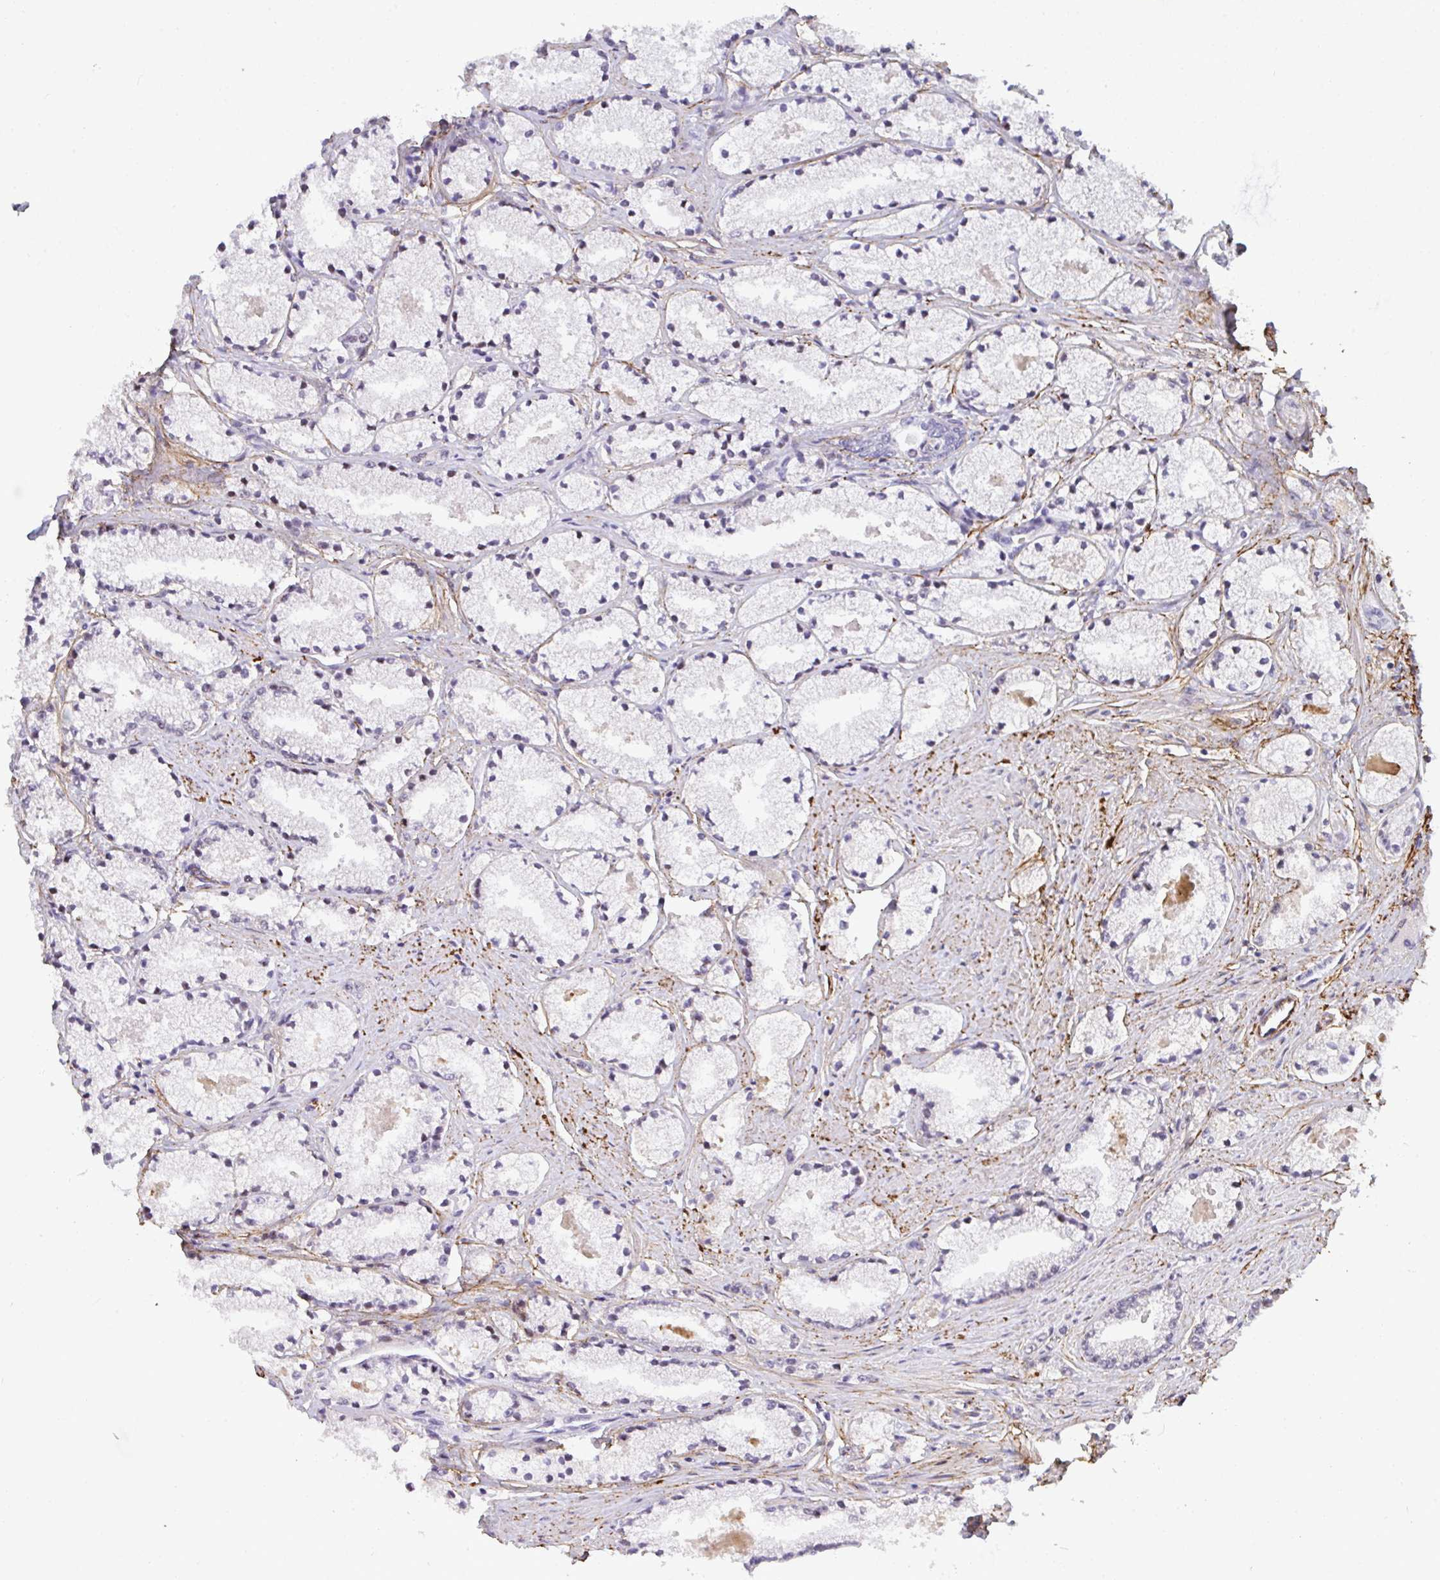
{"staining": {"intensity": "negative", "quantity": "none", "location": "none"}, "tissue": "prostate cancer", "cell_type": "Tumor cells", "image_type": "cancer", "snomed": [{"axis": "morphology", "description": "Adenocarcinoma, High grade"}, {"axis": "topography", "description": "Prostate"}], "caption": "This is an immunohistochemistry (IHC) photomicrograph of prostate adenocarcinoma (high-grade). There is no staining in tumor cells.", "gene": "TNMD", "patient": {"sex": "male", "age": 63}}